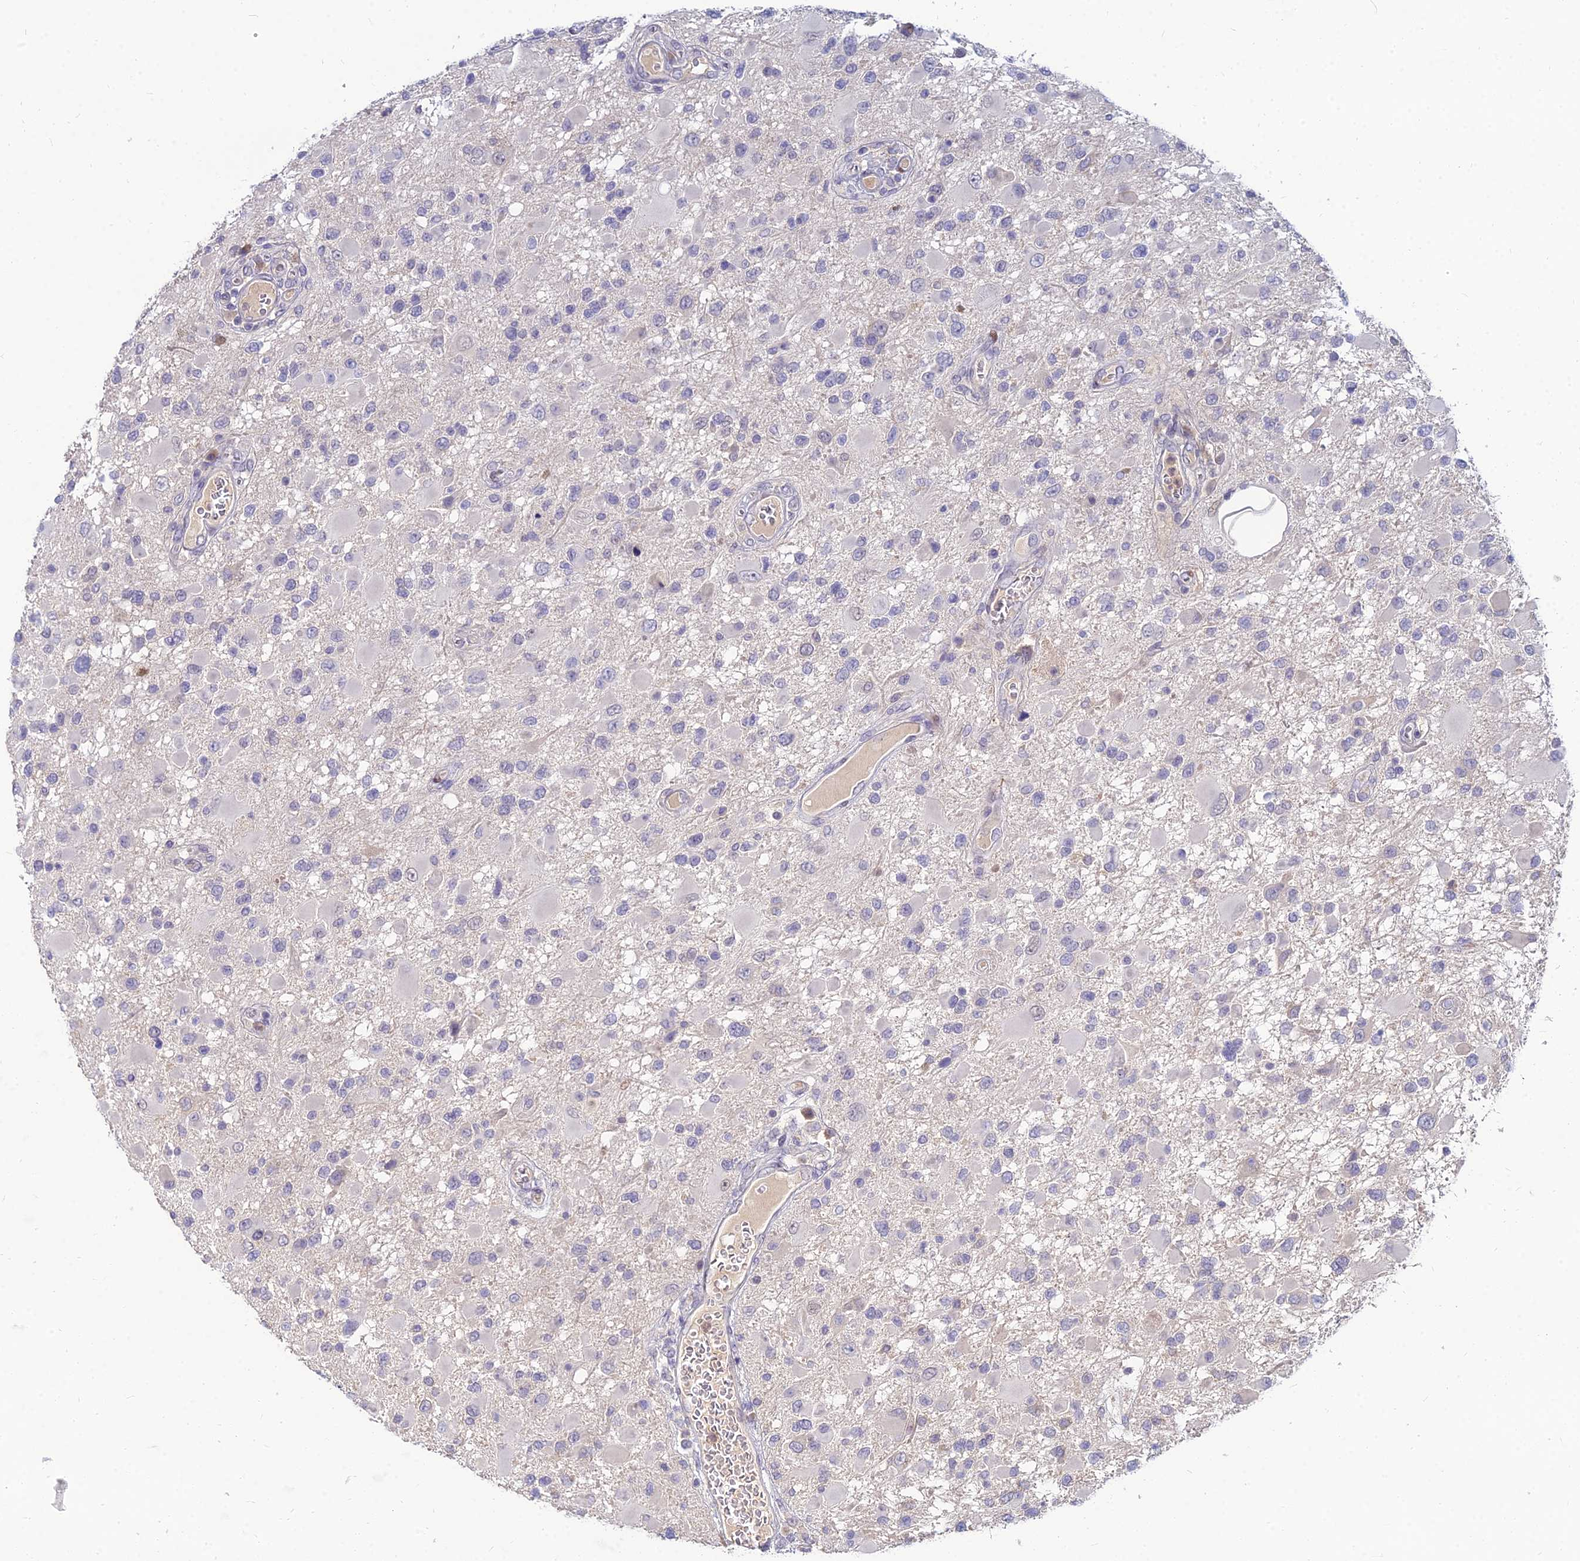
{"staining": {"intensity": "negative", "quantity": "none", "location": "none"}, "tissue": "glioma", "cell_type": "Tumor cells", "image_type": "cancer", "snomed": [{"axis": "morphology", "description": "Glioma, malignant, High grade"}, {"axis": "topography", "description": "Brain"}], "caption": "High-grade glioma (malignant) stained for a protein using immunohistochemistry (IHC) displays no expression tumor cells.", "gene": "GOLGA6D", "patient": {"sex": "male", "age": 53}}